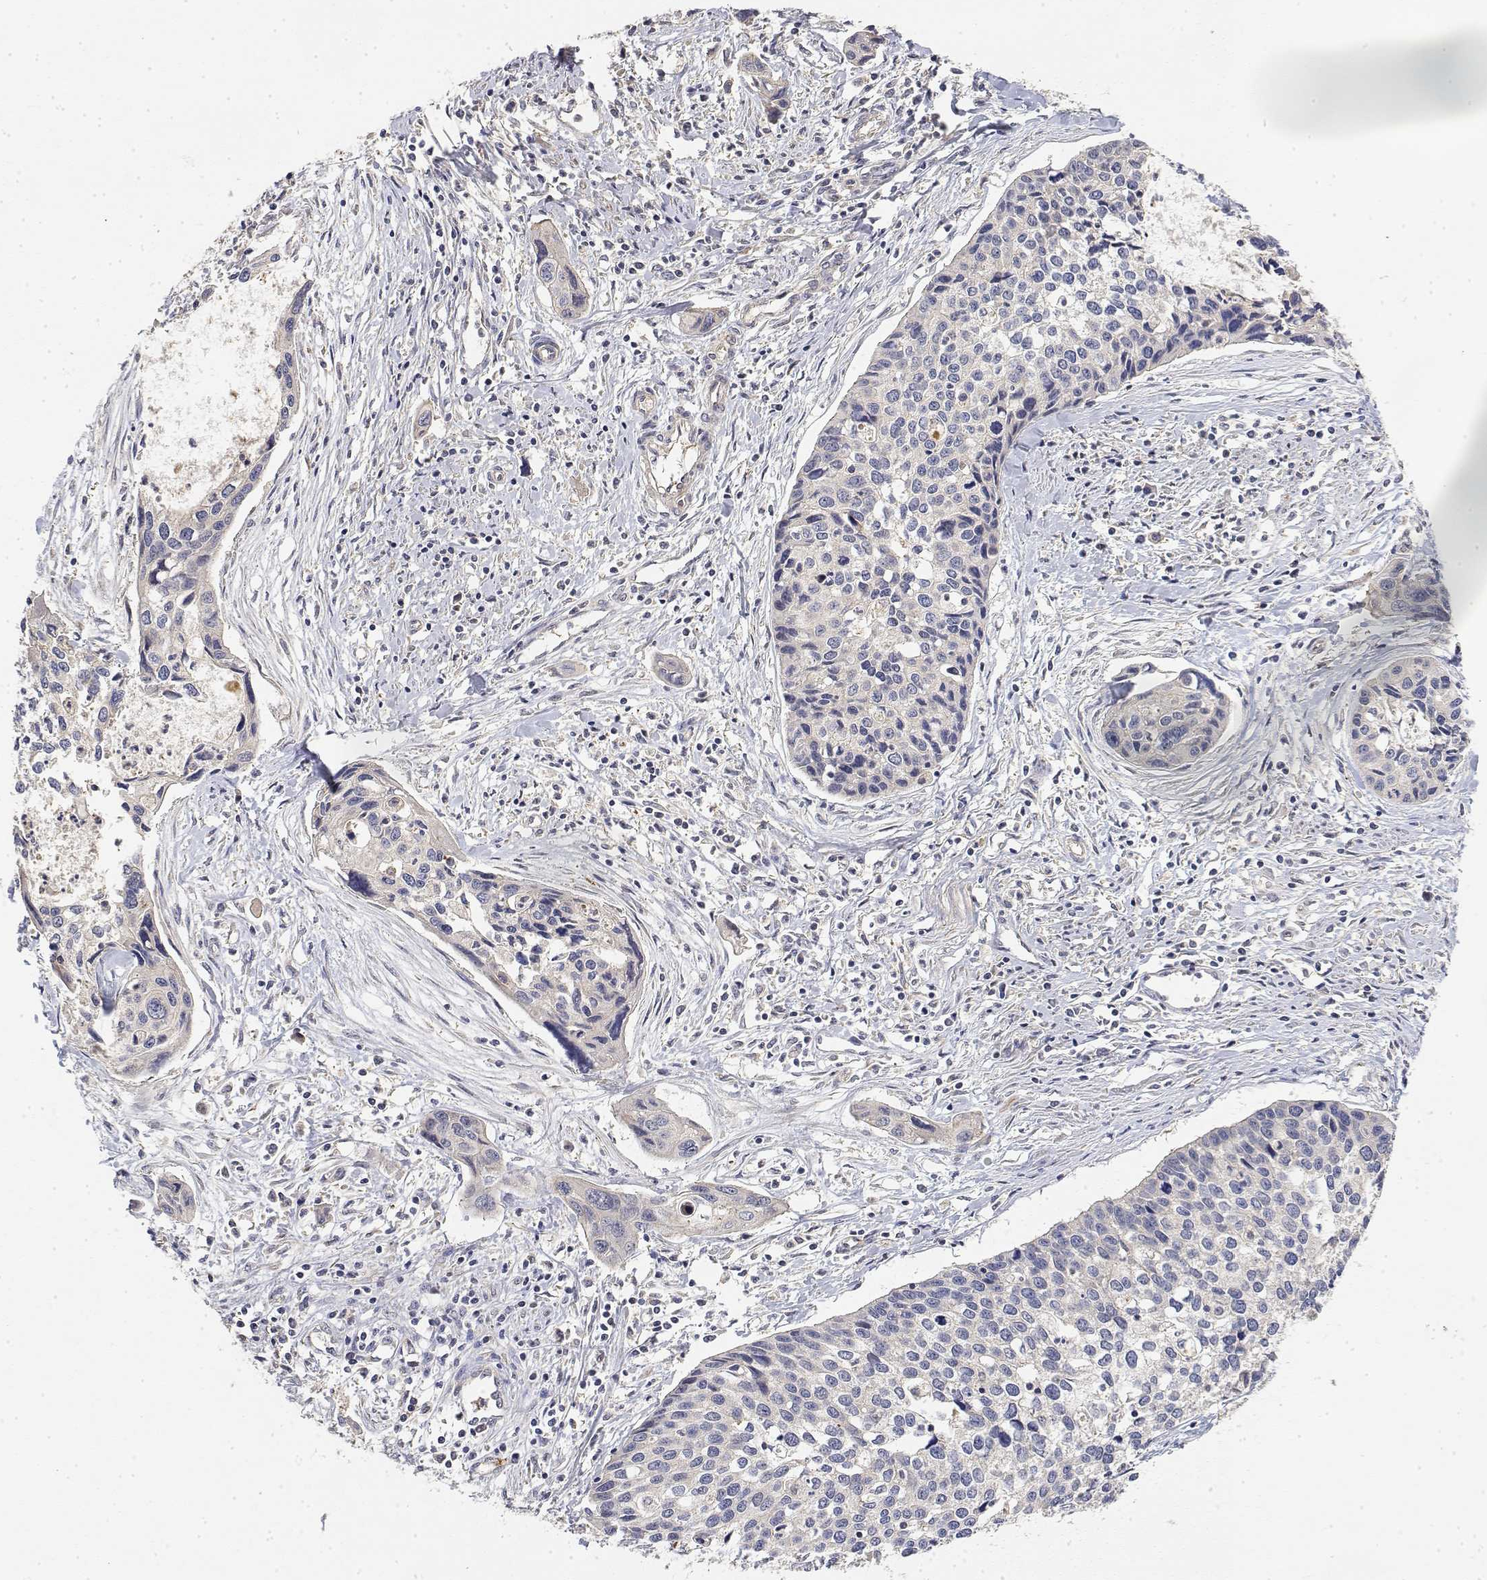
{"staining": {"intensity": "negative", "quantity": "none", "location": "none"}, "tissue": "cervical cancer", "cell_type": "Tumor cells", "image_type": "cancer", "snomed": [{"axis": "morphology", "description": "Squamous cell carcinoma, NOS"}, {"axis": "topography", "description": "Cervix"}], "caption": "High magnification brightfield microscopy of cervical cancer stained with DAB (brown) and counterstained with hematoxylin (blue): tumor cells show no significant positivity. (DAB (3,3'-diaminobenzidine) IHC, high magnification).", "gene": "LONRF3", "patient": {"sex": "female", "age": 31}}